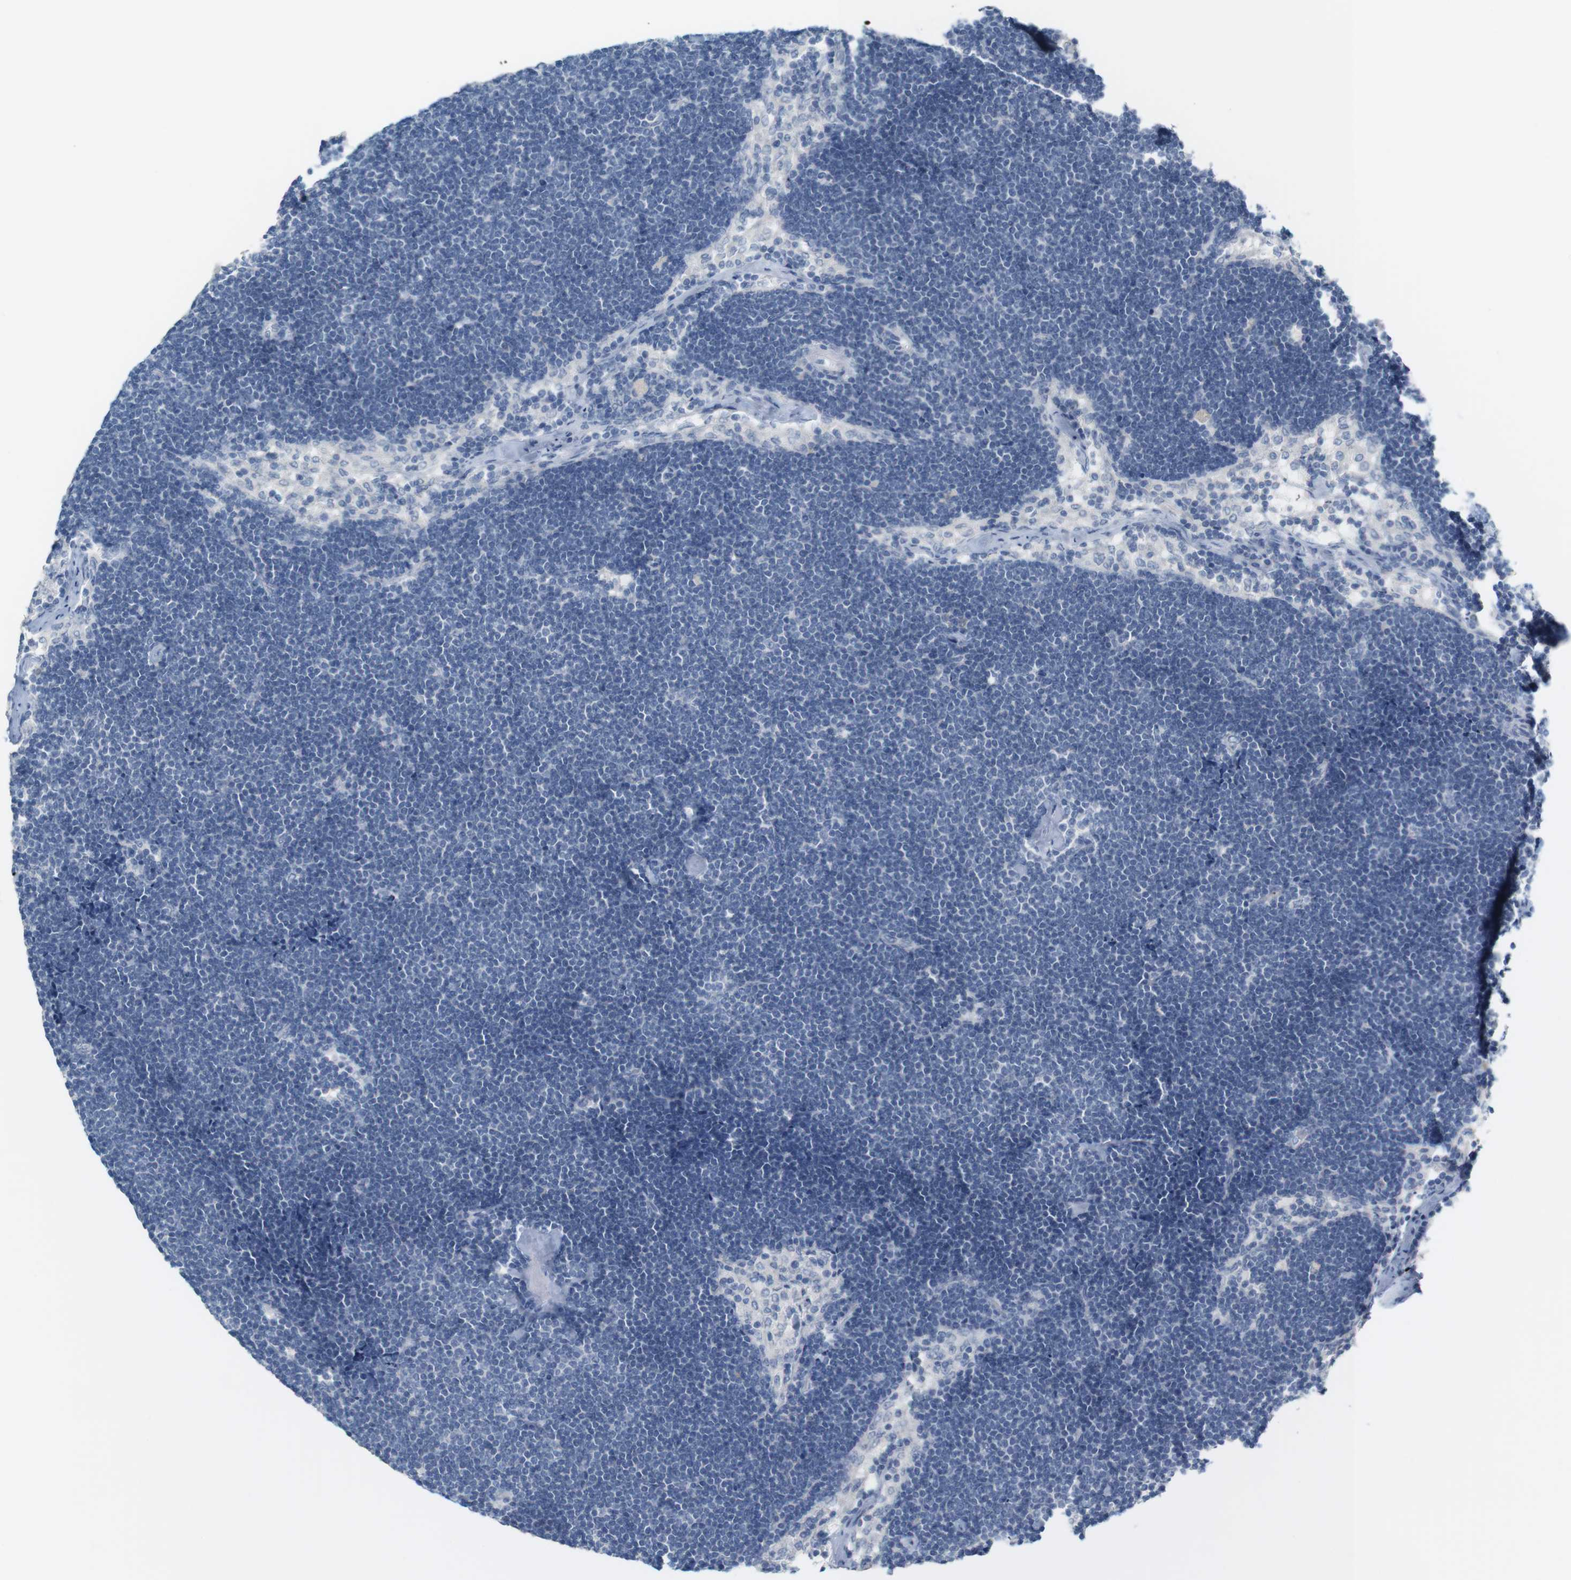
{"staining": {"intensity": "negative", "quantity": "none", "location": "none"}, "tissue": "lymph node", "cell_type": "Germinal center cells", "image_type": "normal", "snomed": [{"axis": "morphology", "description": "Normal tissue, NOS"}, {"axis": "topography", "description": "Lymph node"}], "caption": "High power microscopy micrograph of an IHC image of normal lymph node, revealing no significant positivity in germinal center cells. (DAB immunohistochemistry (IHC) with hematoxylin counter stain).", "gene": "RGS9", "patient": {"sex": "male", "age": 63}}